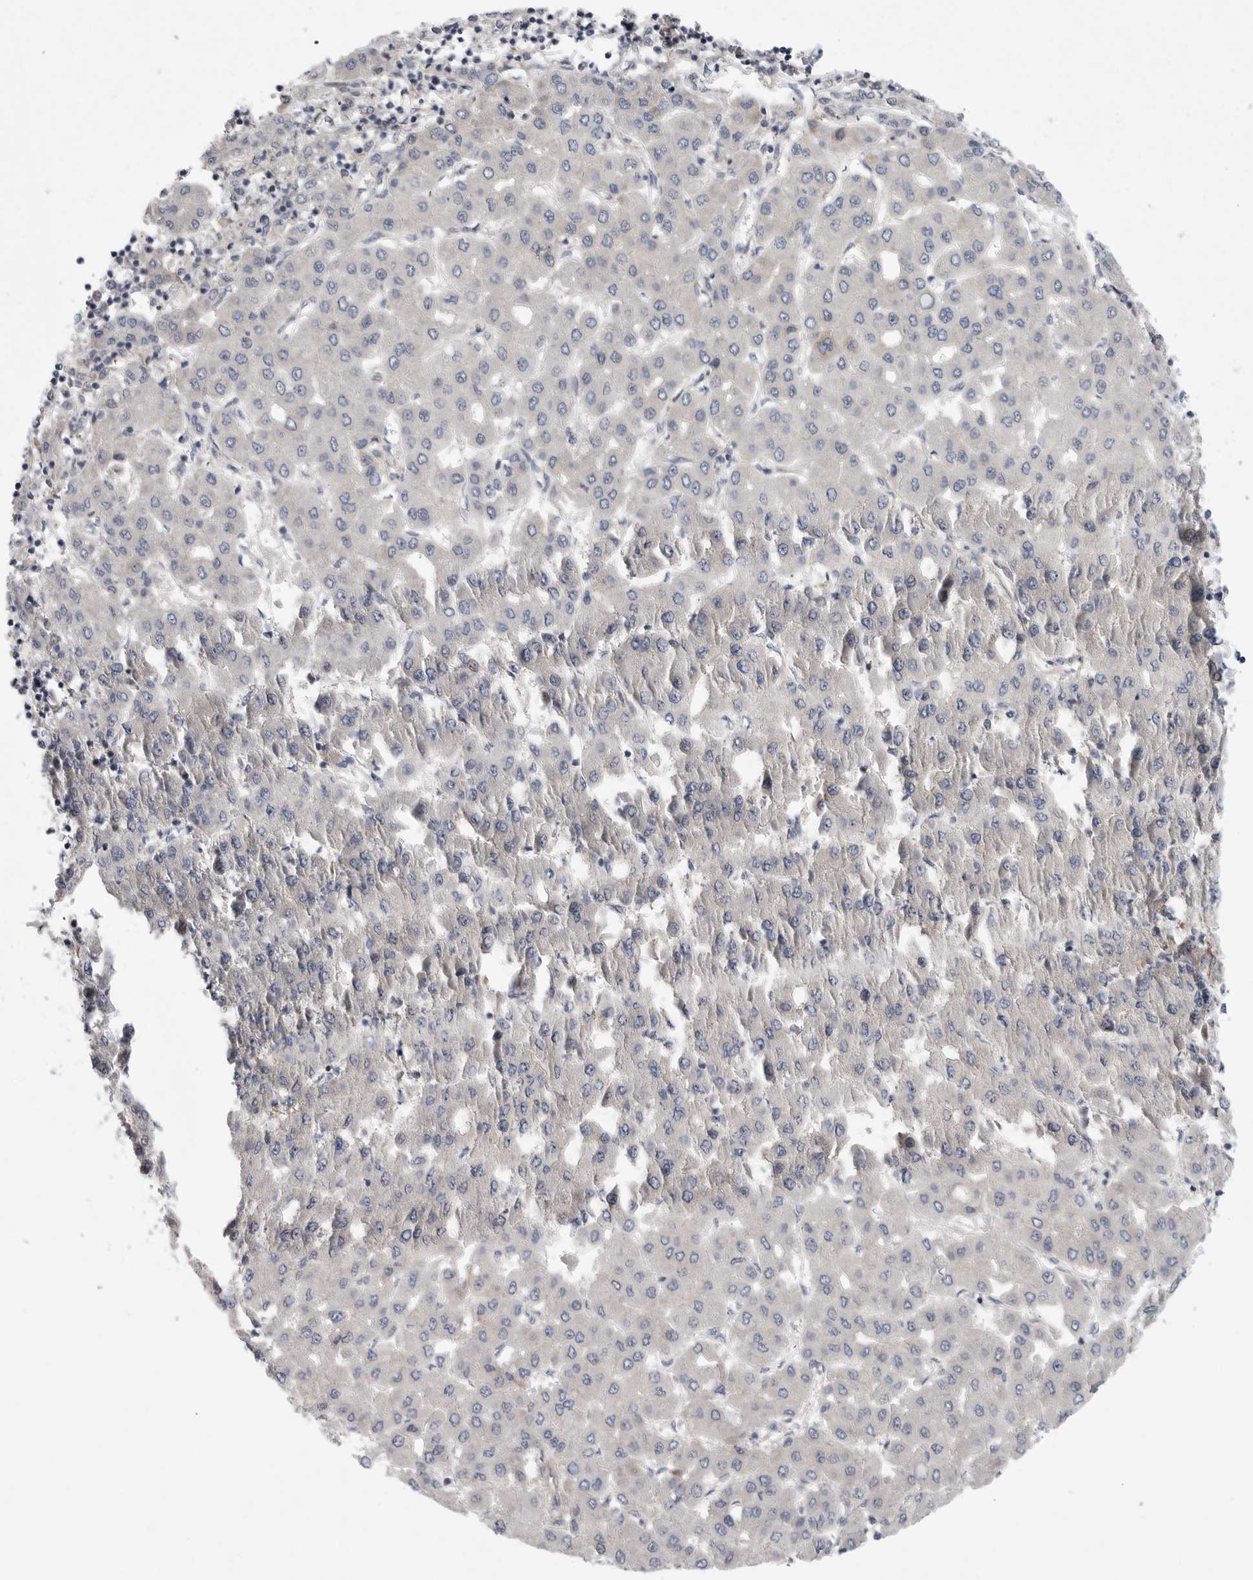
{"staining": {"intensity": "negative", "quantity": "none", "location": "none"}, "tissue": "liver cancer", "cell_type": "Tumor cells", "image_type": "cancer", "snomed": [{"axis": "morphology", "description": "Carcinoma, Hepatocellular, NOS"}, {"axis": "topography", "description": "Liver"}], "caption": "Tumor cells are negative for protein expression in human liver cancer (hepatocellular carcinoma).", "gene": "FBXO43", "patient": {"sex": "male", "age": 65}}